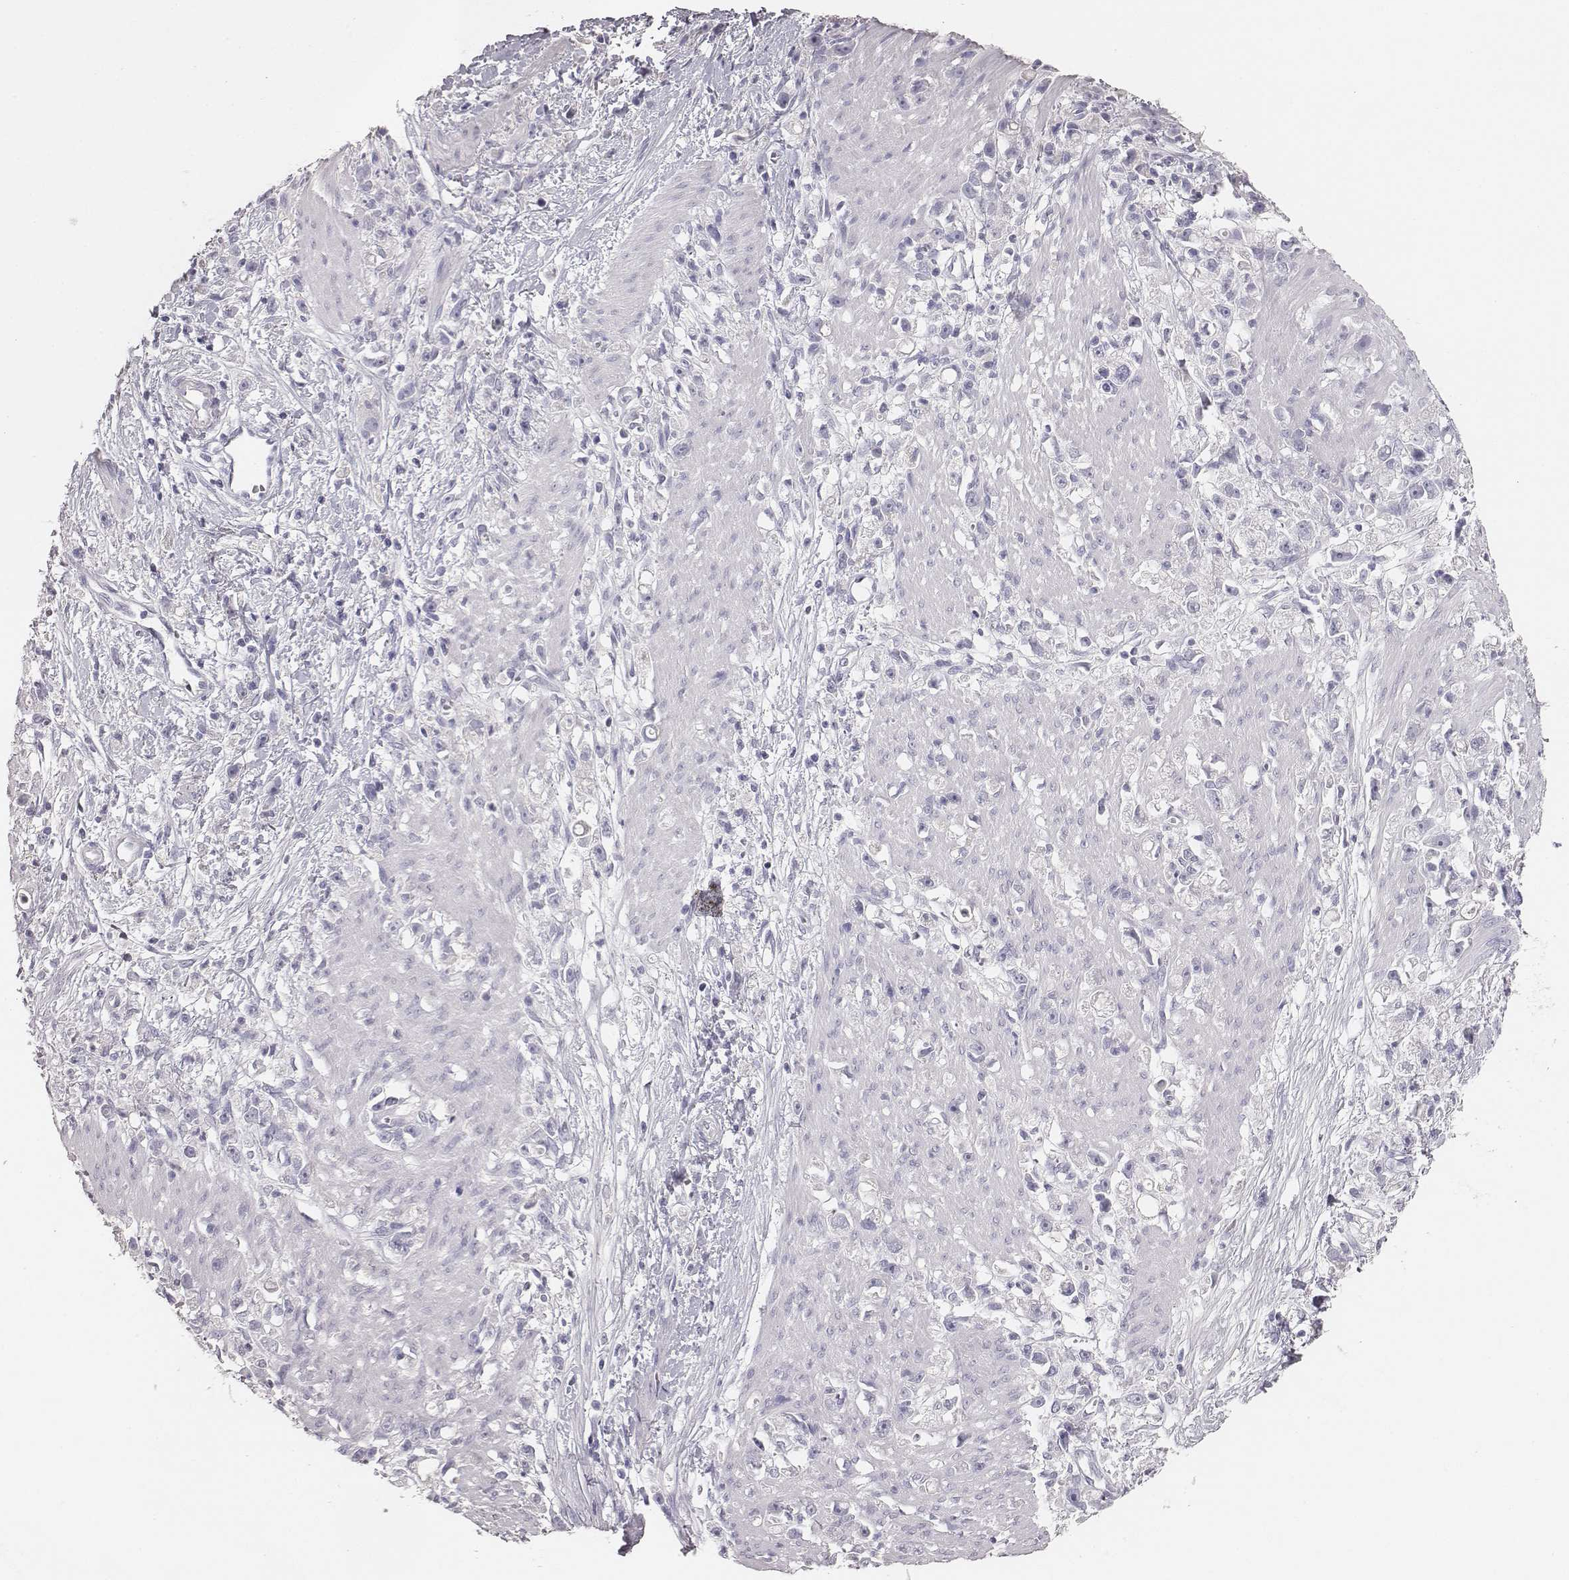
{"staining": {"intensity": "negative", "quantity": "none", "location": "none"}, "tissue": "stomach cancer", "cell_type": "Tumor cells", "image_type": "cancer", "snomed": [{"axis": "morphology", "description": "Adenocarcinoma, NOS"}, {"axis": "topography", "description": "Stomach"}], "caption": "Immunohistochemical staining of human stomach cancer (adenocarcinoma) shows no significant positivity in tumor cells.", "gene": "MYH6", "patient": {"sex": "female", "age": 59}}